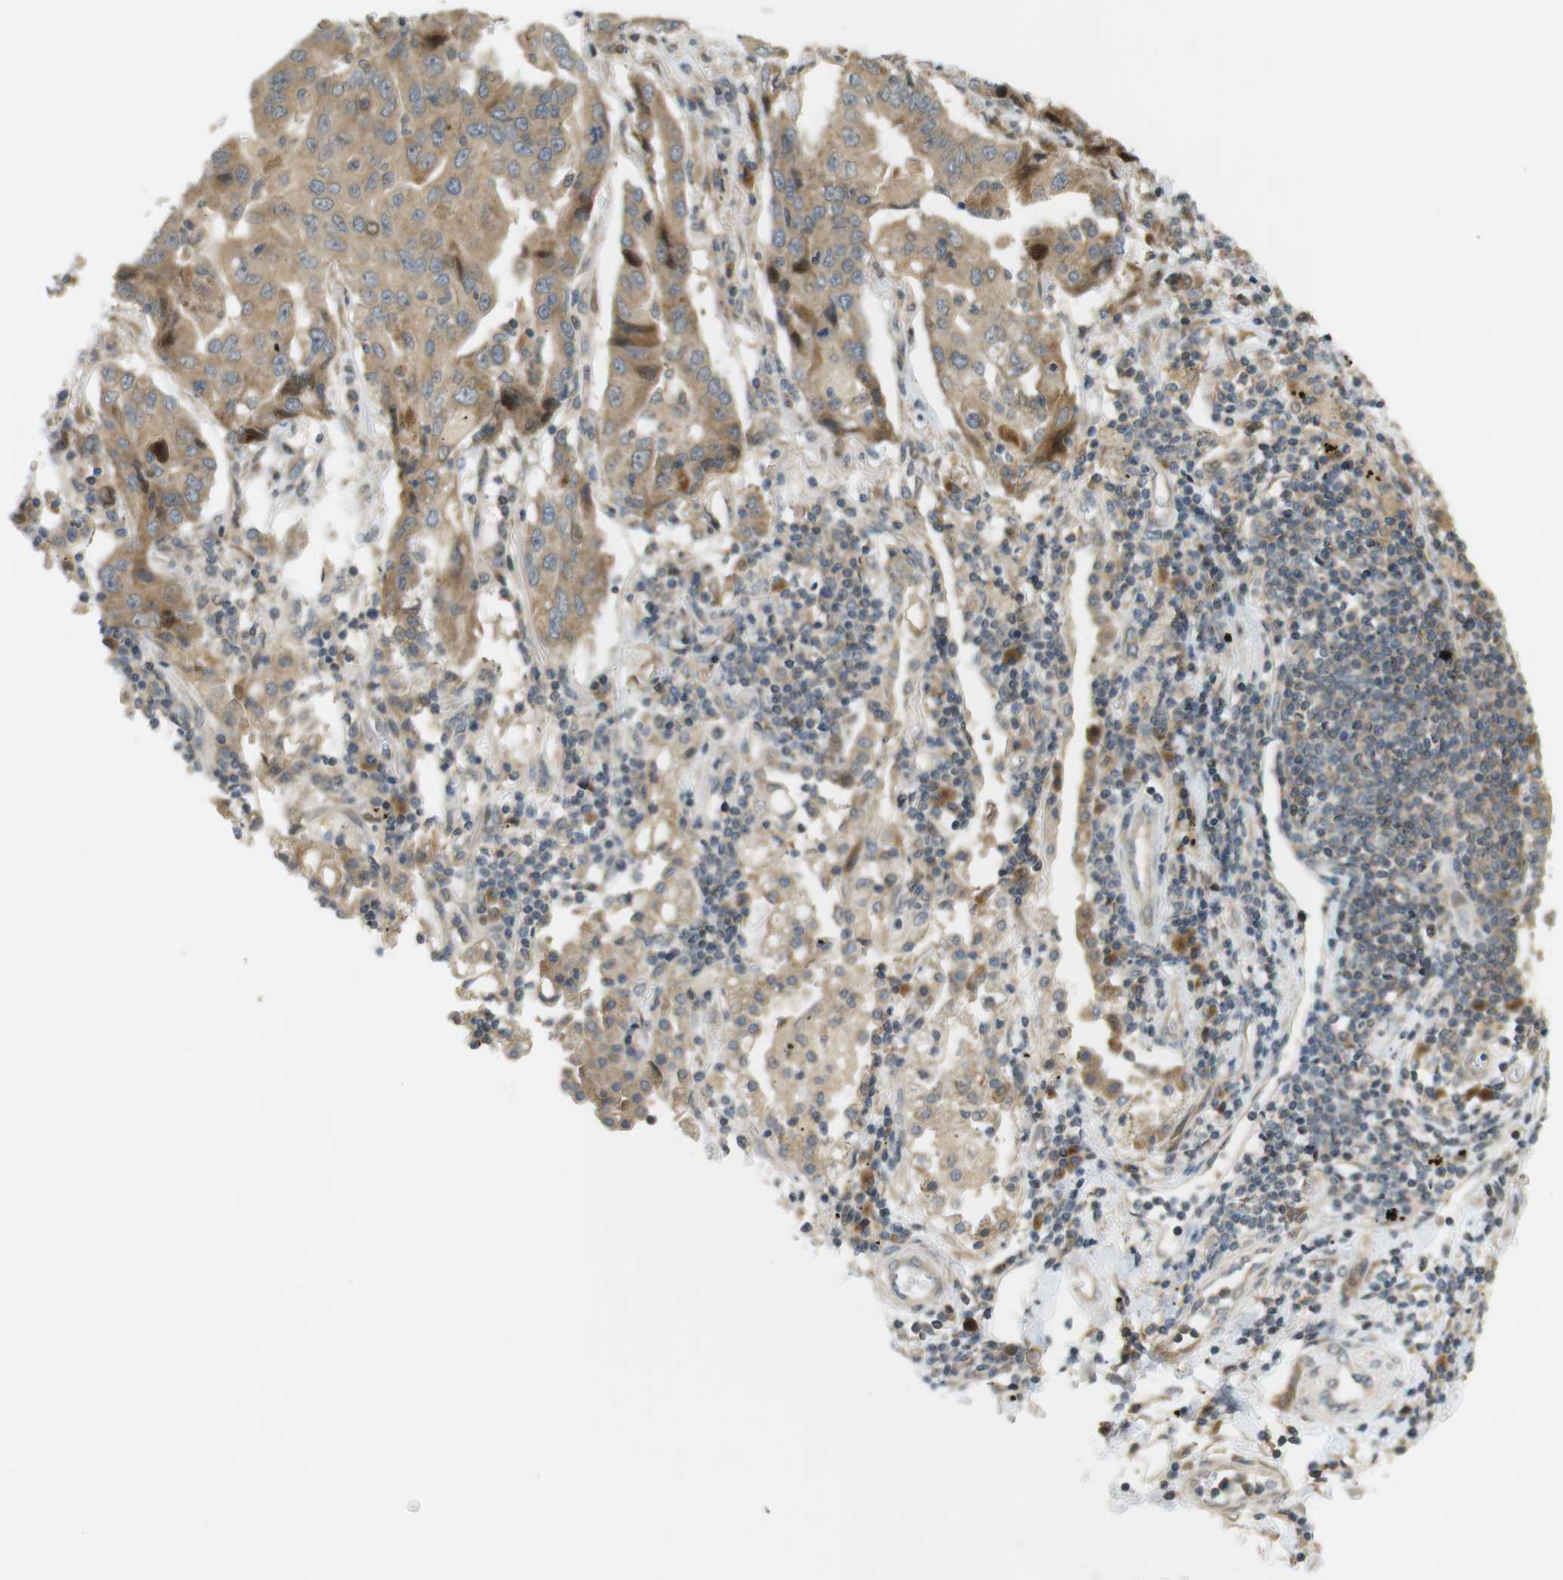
{"staining": {"intensity": "moderate", "quantity": ">75%", "location": "cytoplasmic/membranous"}, "tissue": "lung cancer", "cell_type": "Tumor cells", "image_type": "cancer", "snomed": [{"axis": "morphology", "description": "Adenocarcinoma, NOS"}, {"axis": "topography", "description": "Lung"}], "caption": "DAB immunohistochemical staining of lung cancer (adenocarcinoma) reveals moderate cytoplasmic/membranous protein positivity in about >75% of tumor cells. The protein of interest is stained brown, and the nuclei are stained in blue (DAB IHC with brightfield microscopy, high magnification).", "gene": "CLRN3", "patient": {"sex": "female", "age": 65}}